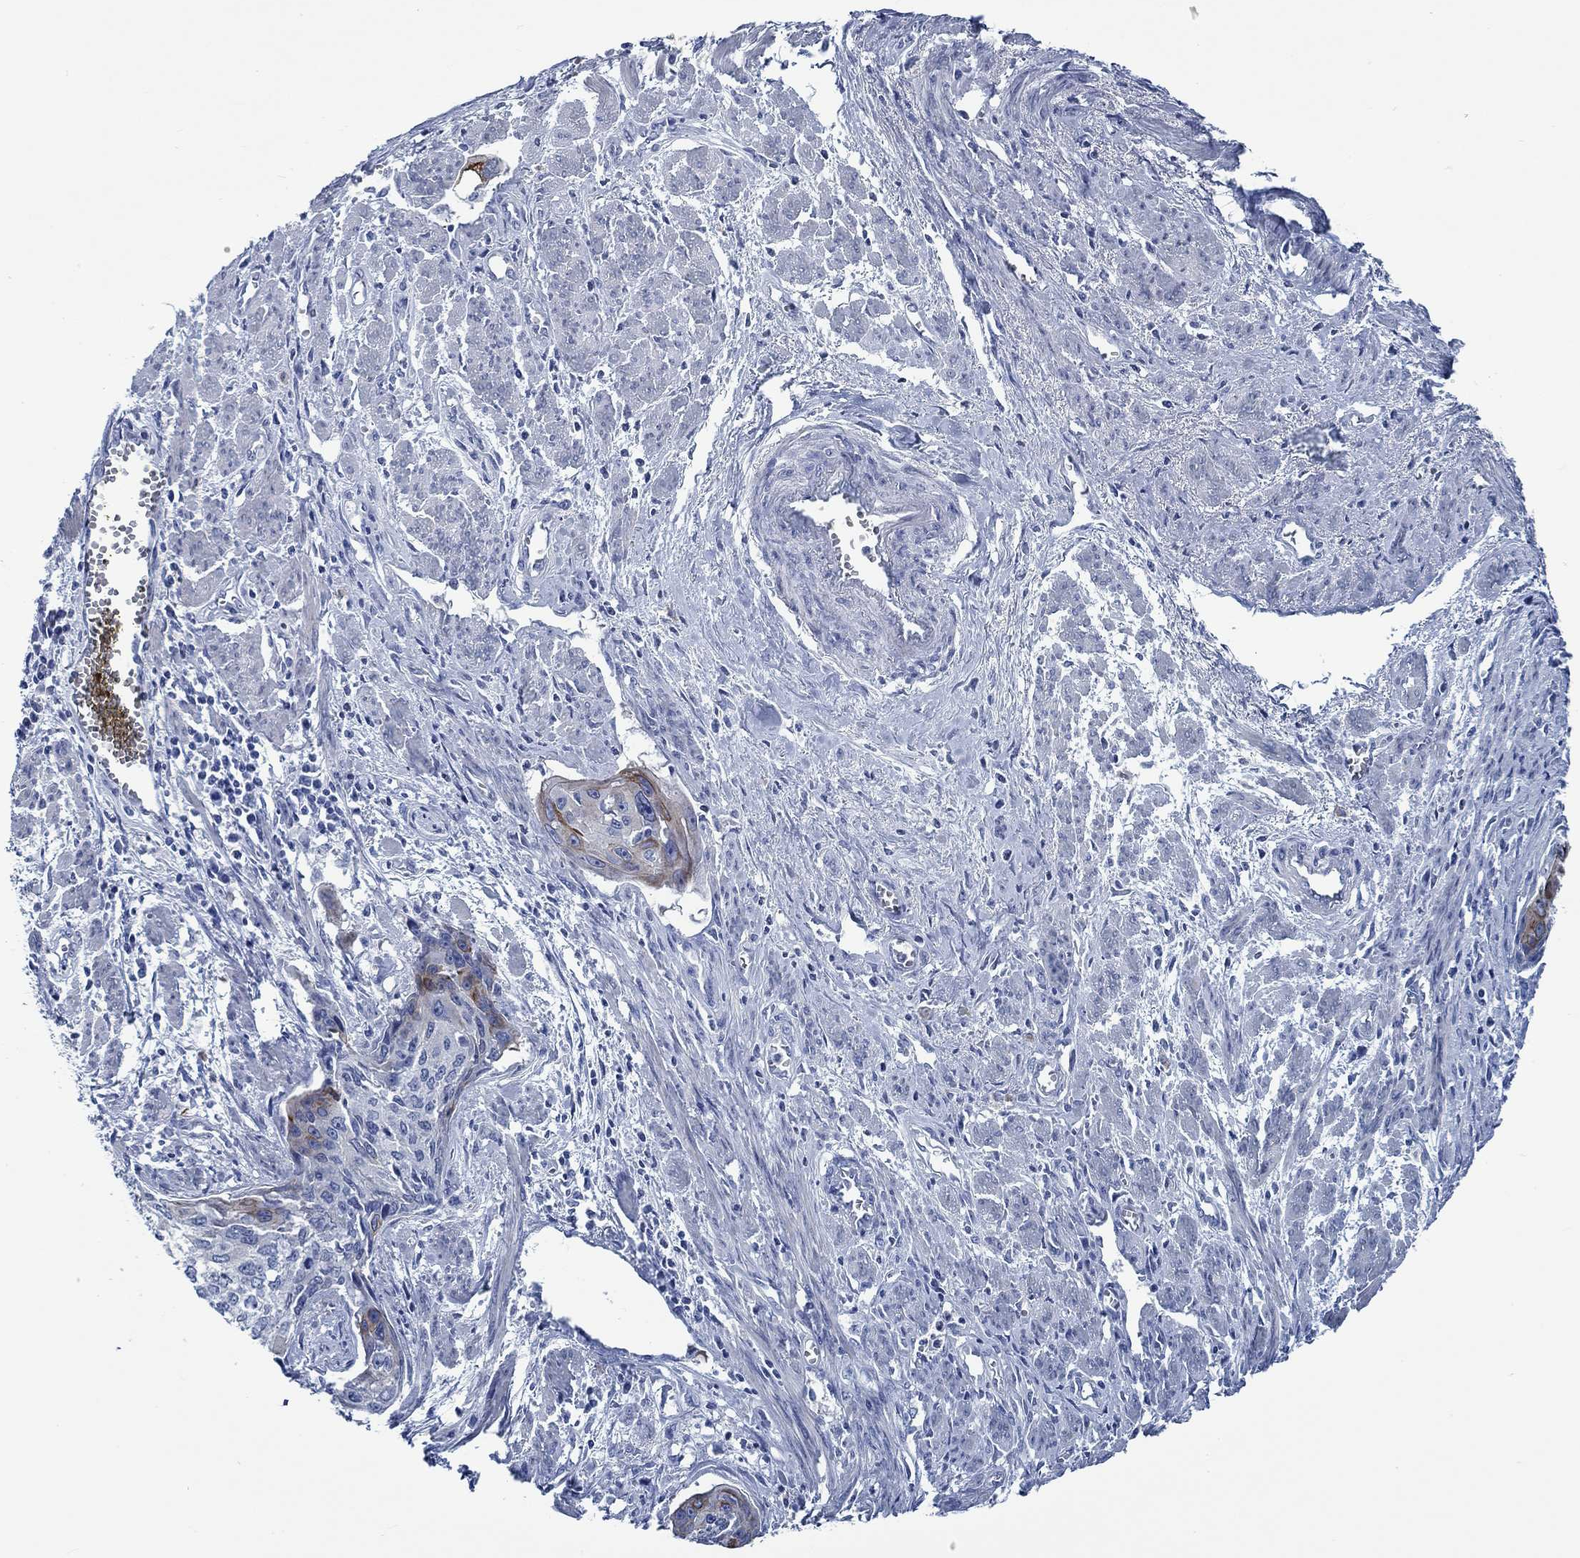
{"staining": {"intensity": "moderate", "quantity": "<25%", "location": "cytoplasmic/membranous"}, "tissue": "cervical cancer", "cell_type": "Tumor cells", "image_type": "cancer", "snomed": [{"axis": "morphology", "description": "Squamous cell carcinoma, NOS"}, {"axis": "topography", "description": "Cervix"}], "caption": "The micrograph exhibits immunohistochemical staining of cervical squamous cell carcinoma. There is moderate cytoplasmic/membranous expression is identified in about <25% of tumor cells. Ihc stains the protein of interest in brown and the nuclei are stained blue.", "gene": "SVEP1", "patient": {"sex": "female", "age": 58}}